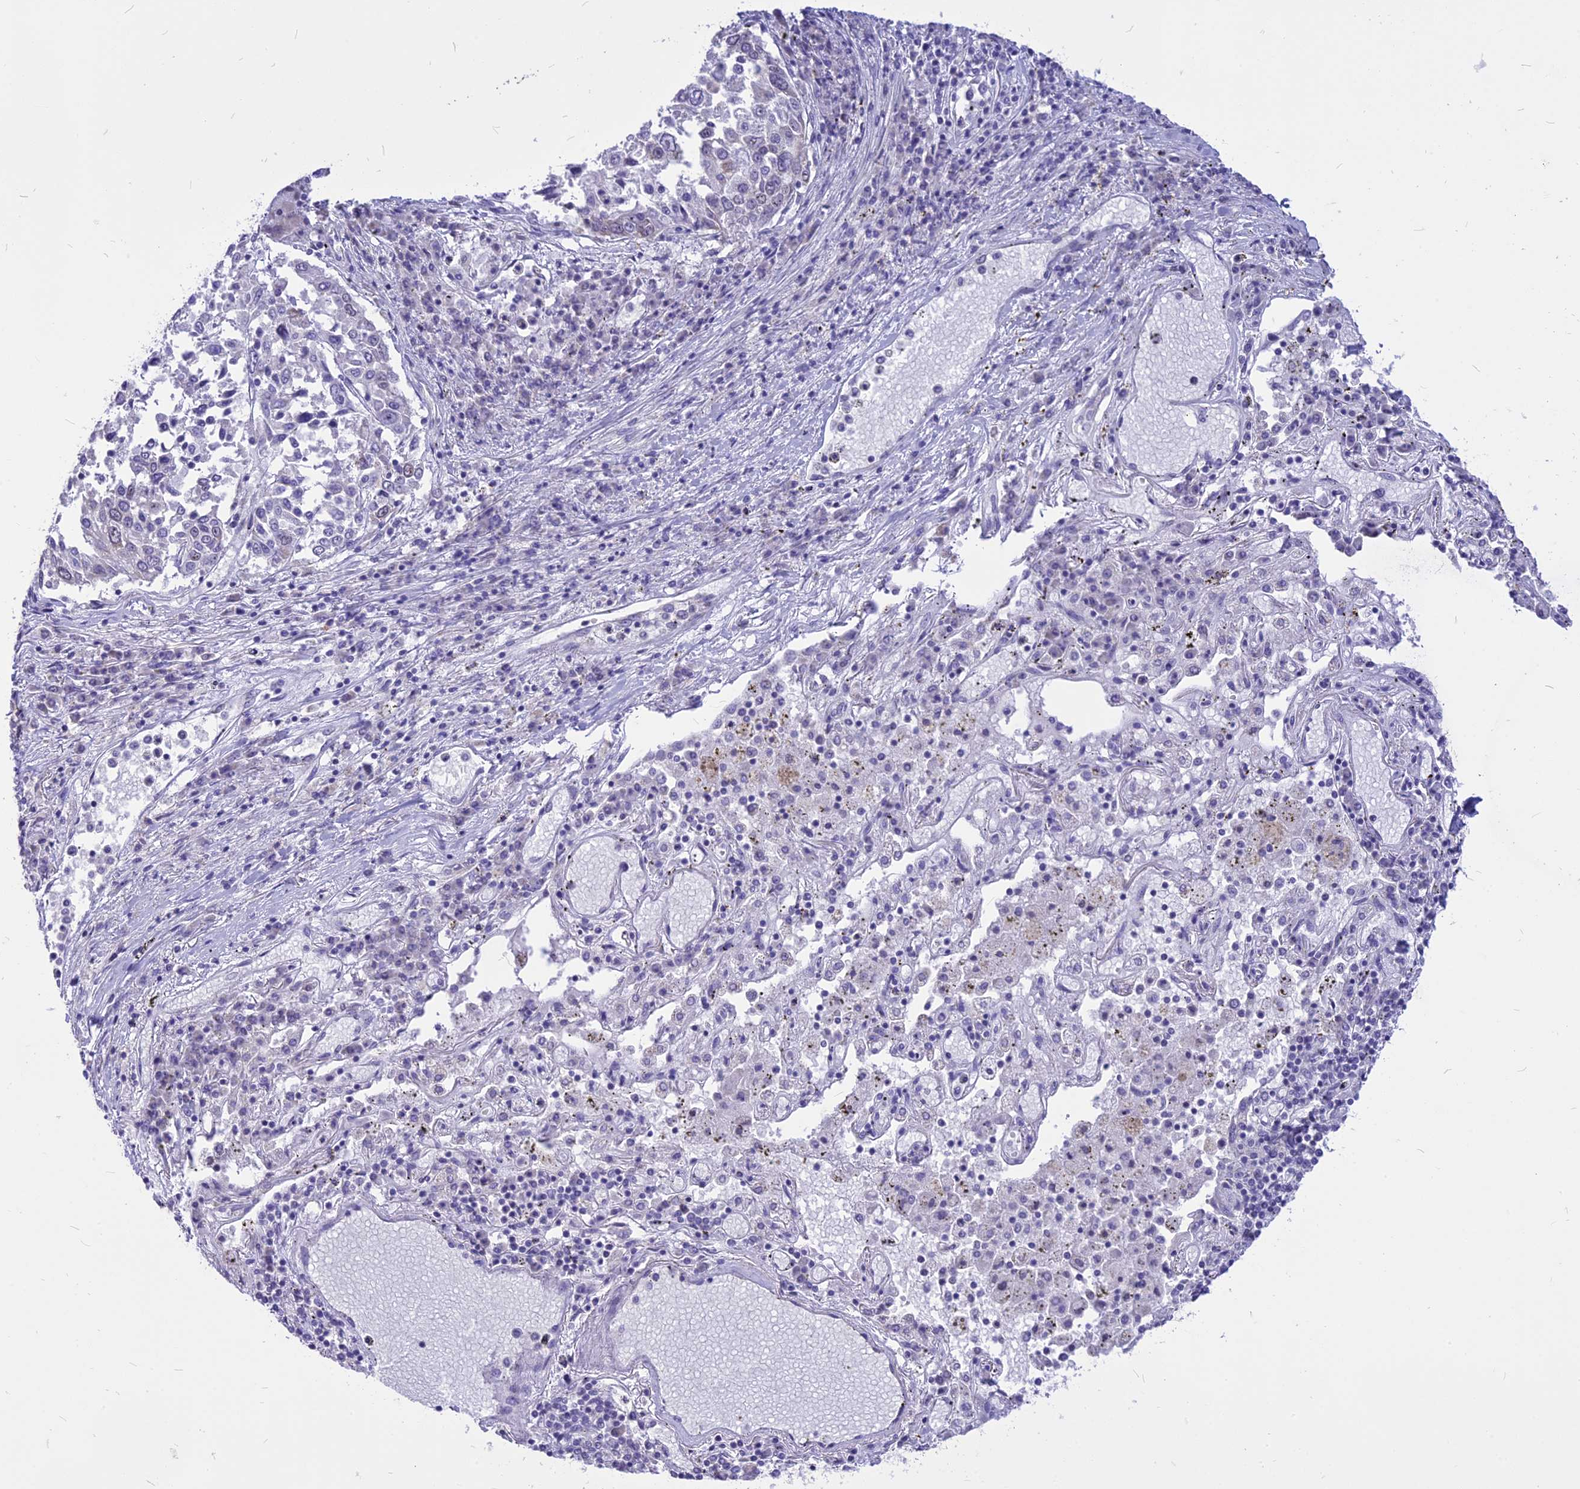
{"staining": {"intensity": "negative", "quantity": "none", "location": "none"}, "tissue": "lung cancer", "cell_type": "Tumor cells", "image_type": "cancer", "snomed": [{"axis": "morphology", "description": "Squamous cell carcinoma, NOS"}, {"axis": "topography", "description": "Lung"}], "caption": "Tumor cells show no significant positivity in lung cancer.", "gene": "CMSS1", "patient": {"sex": "male", "age": 65}}